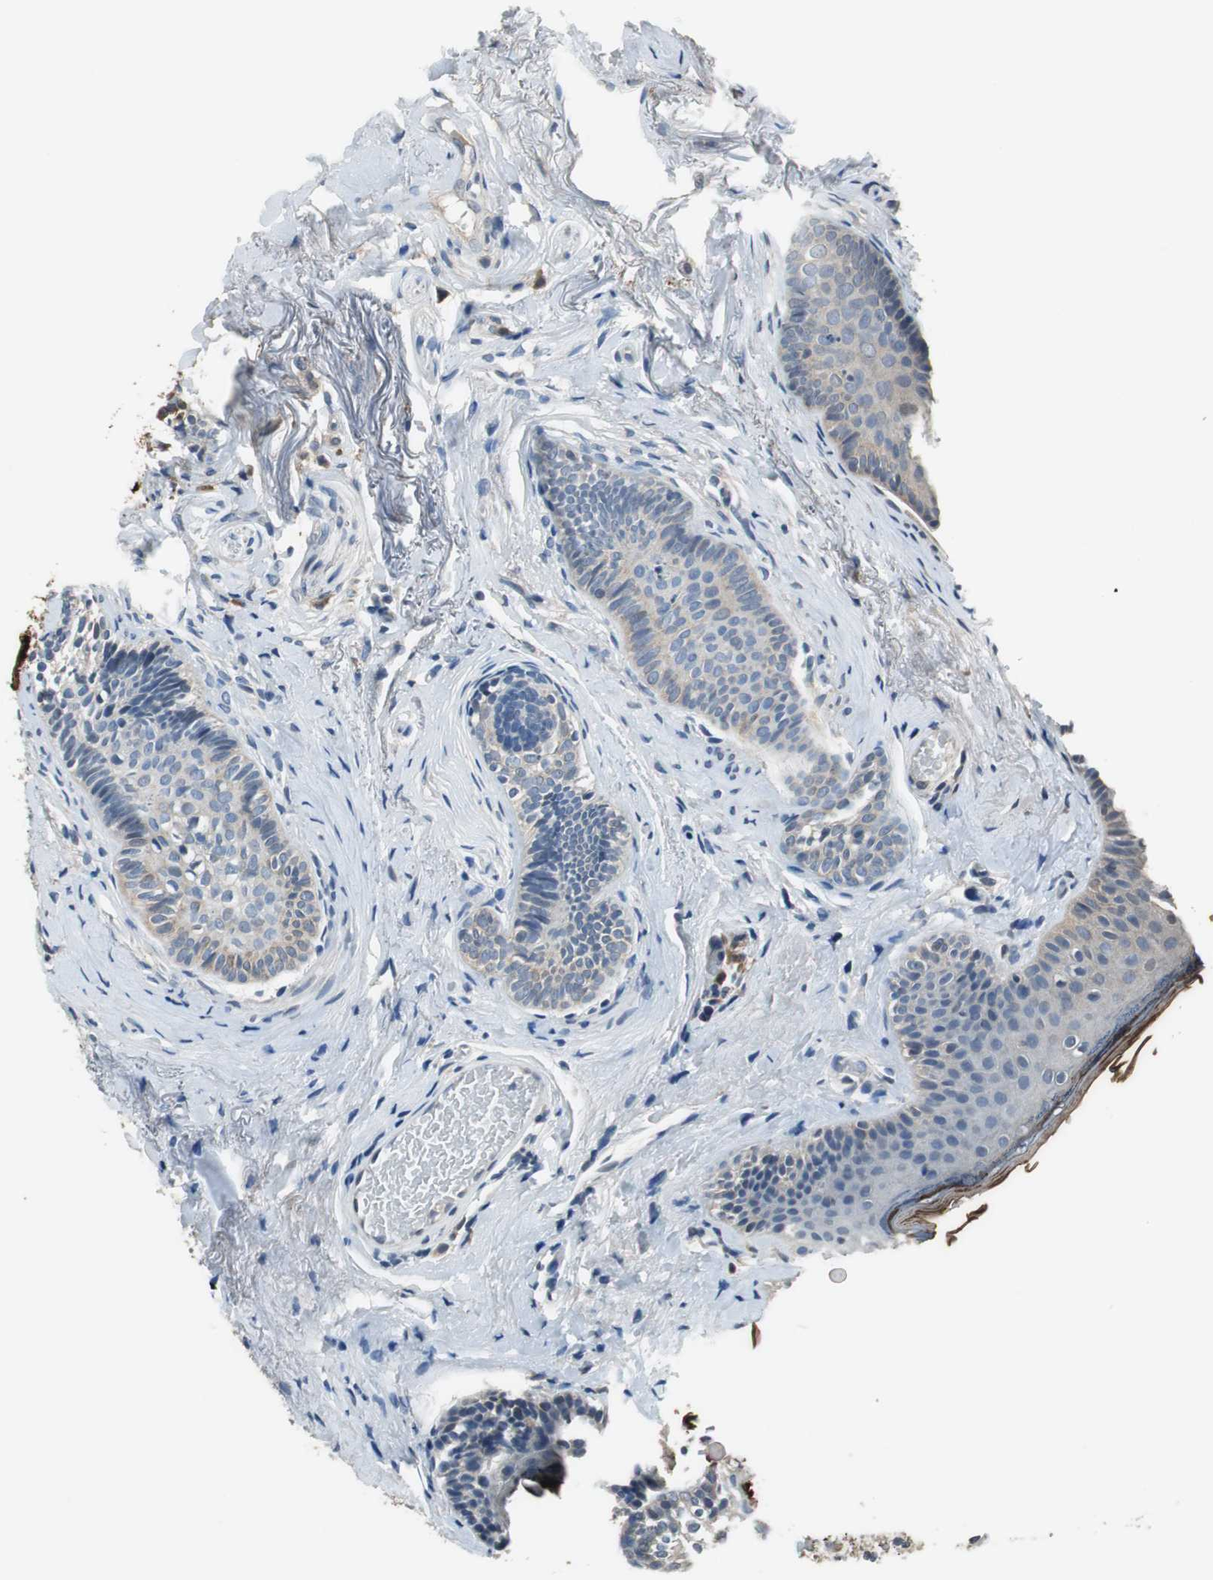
{"staining": {"intensity": "weak", "quantity": "<25%", "location": "cytoplasmic/membranous"}, "tissue": "skin cancer", "cell_type": "Tumor cells", "image_type": "cancer", "snomed": [{"axis": "morphology", "description": "Normal tissue, NOS"}, {"axis": "morphology", "description": "Basal cell carcinoma"}, {"axis": "topography", "description": "Skin"}], "caption": "Photomicrograph shows no significant protein staining in tumor cells of skin basal cell carcinoma.", "gene": "PI4KB", "patient": {"sex": "female", "age": 69}}